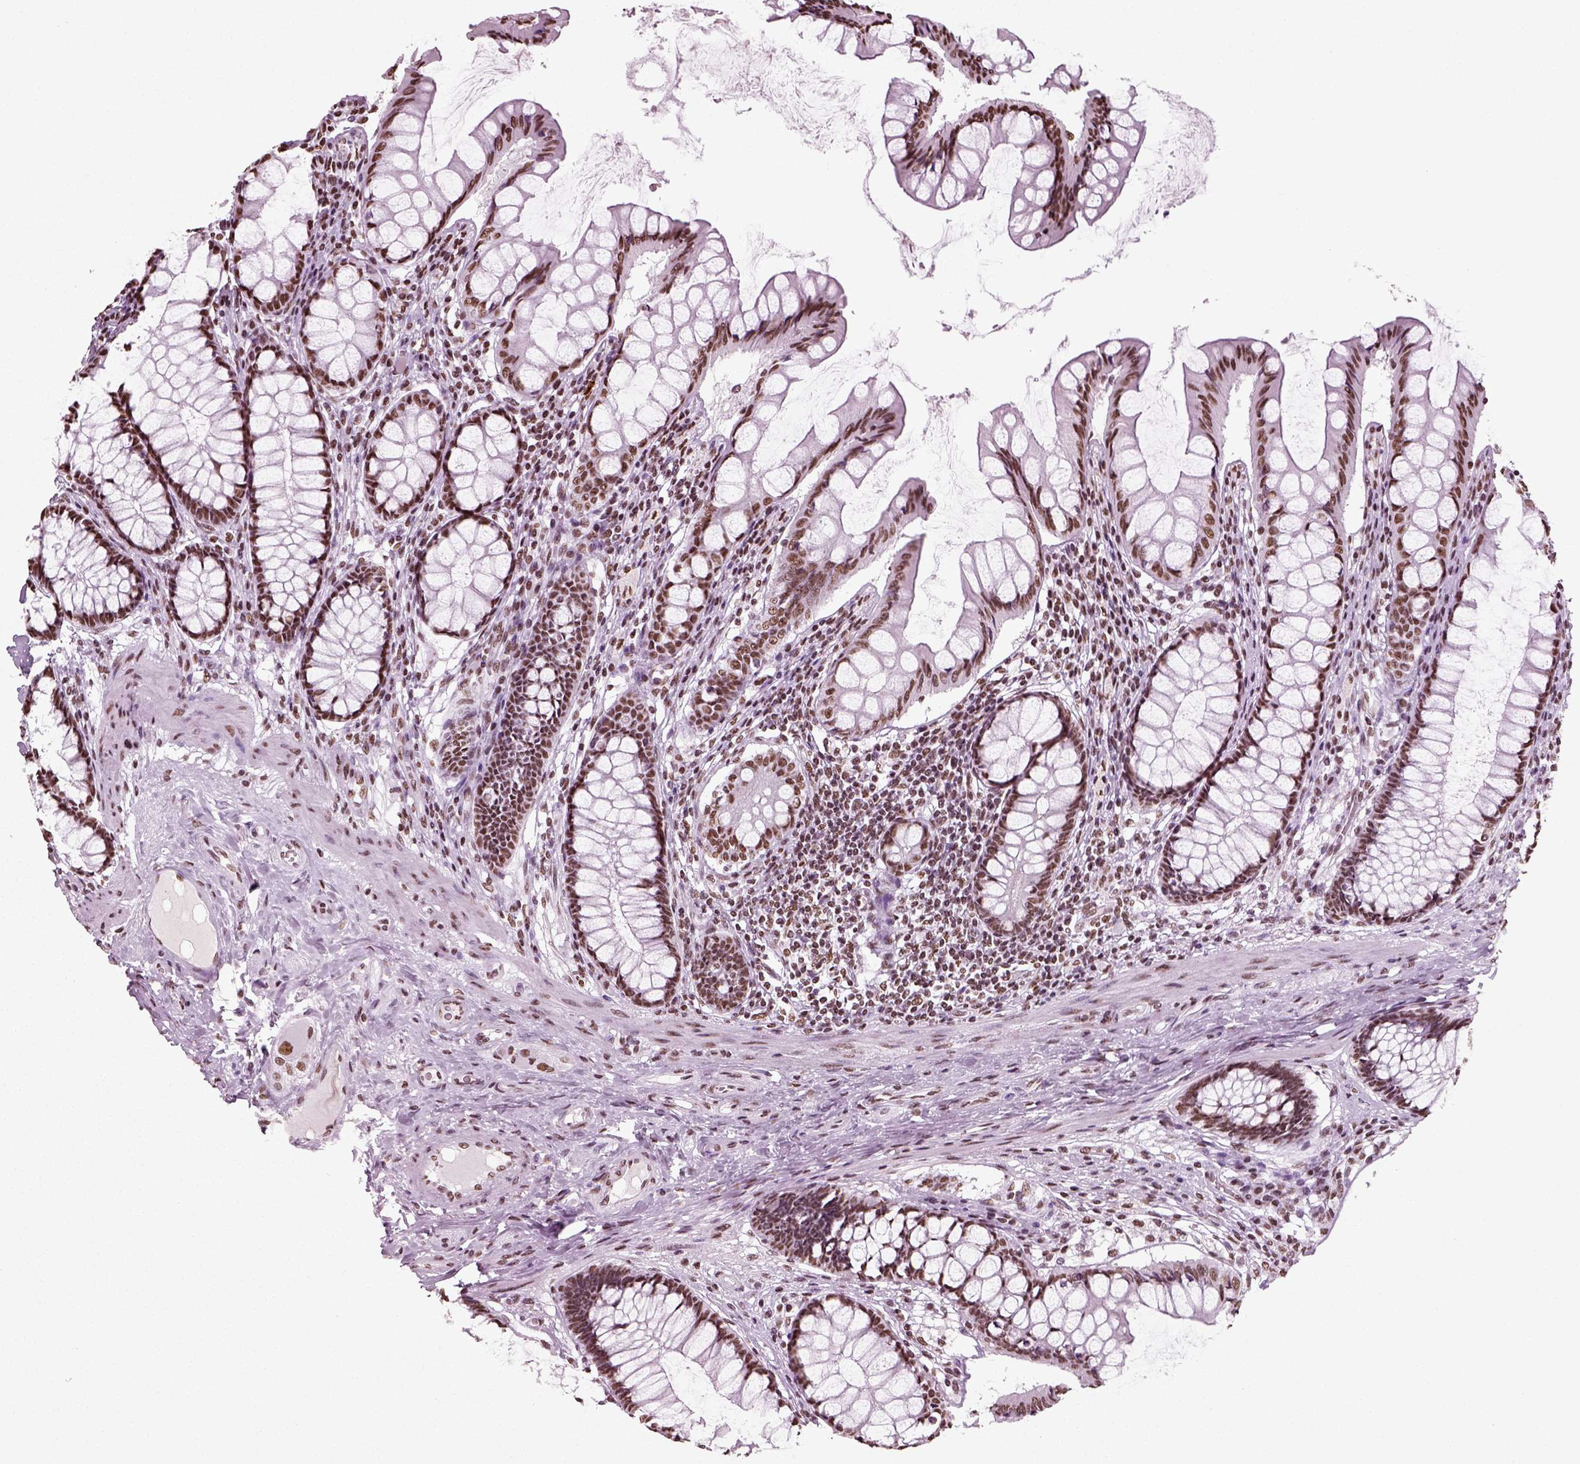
{"staining": {"intensity": "moderate", "quantity": ">75%", "location": "nuclear"}, "tissue": "colon", "cell_type": "Endothelial cells", "image_type": "normal", "snomed": [{"axis": "morphology", "description": "Normal tissue, NOS"}, {"axis": "topography", "description": "Colon"}], "caption": "The histopathology image displays a brown stain indicating the presence of a protein in the nuclear of endothelial cells in colon.", "gene": "POLR1H", "patient": {"sex": "female", "age": 65}}